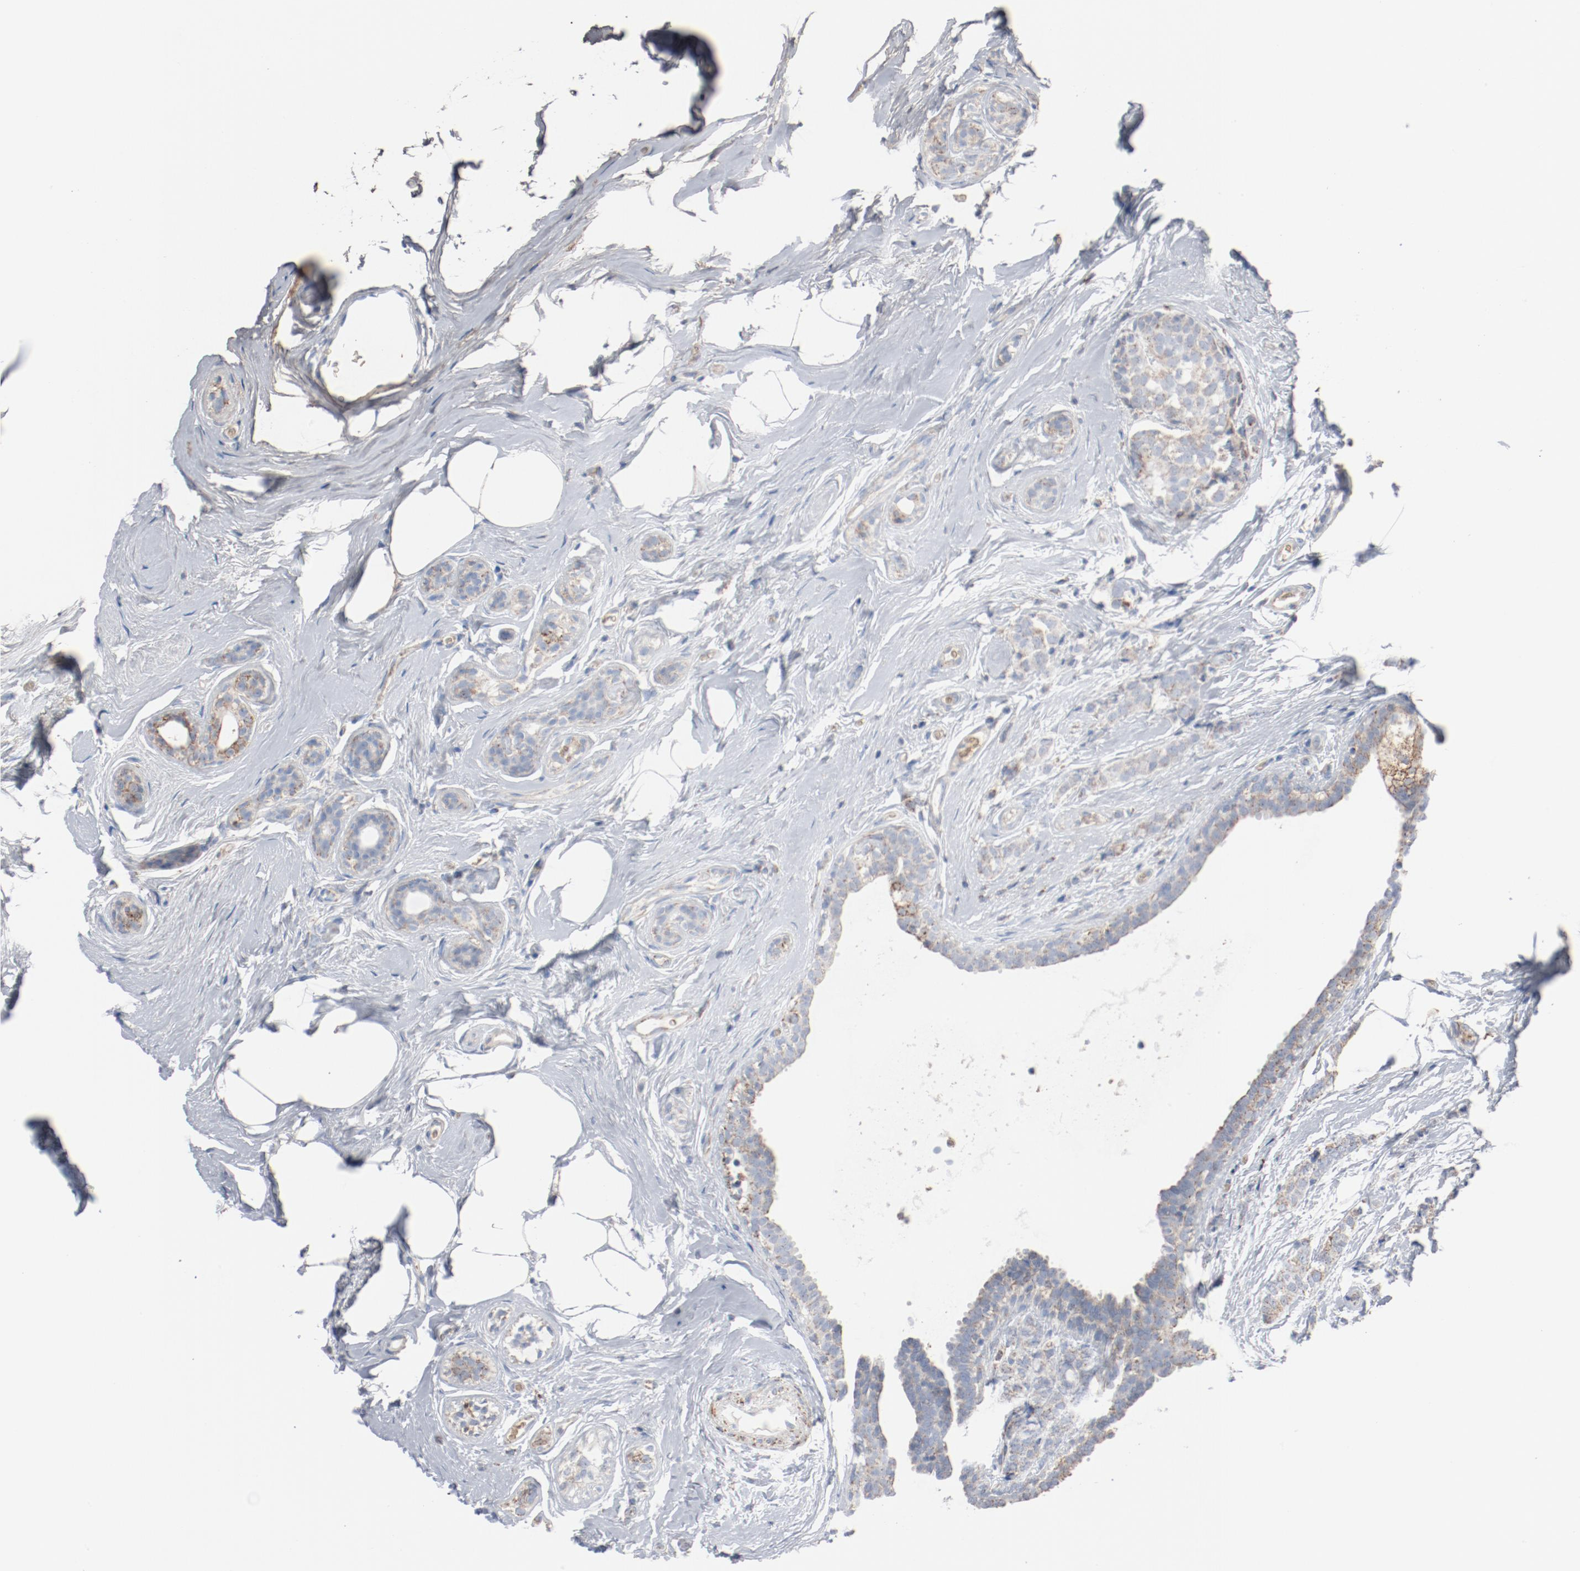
{"staining": {"intensity": "weak", "quantity": "<25%", "location": "cytoplasmic/membranous"}, "tissue": "breast cancer", "cell_type": "Tumor cells", "image_type": "cancer", "snomed": [{"axis": "morphology", "description": "Lobular carcinoma"}, {"axis": "topography", "description": "Breast"}], "caption": "IHC histopathology image of neoplastic tissue: human breast cancer stained with DAB shows no significant protein positivity in tumor cells.", "gene": "NDUFB8", "patient": {"sex": "female", "age": 60}}